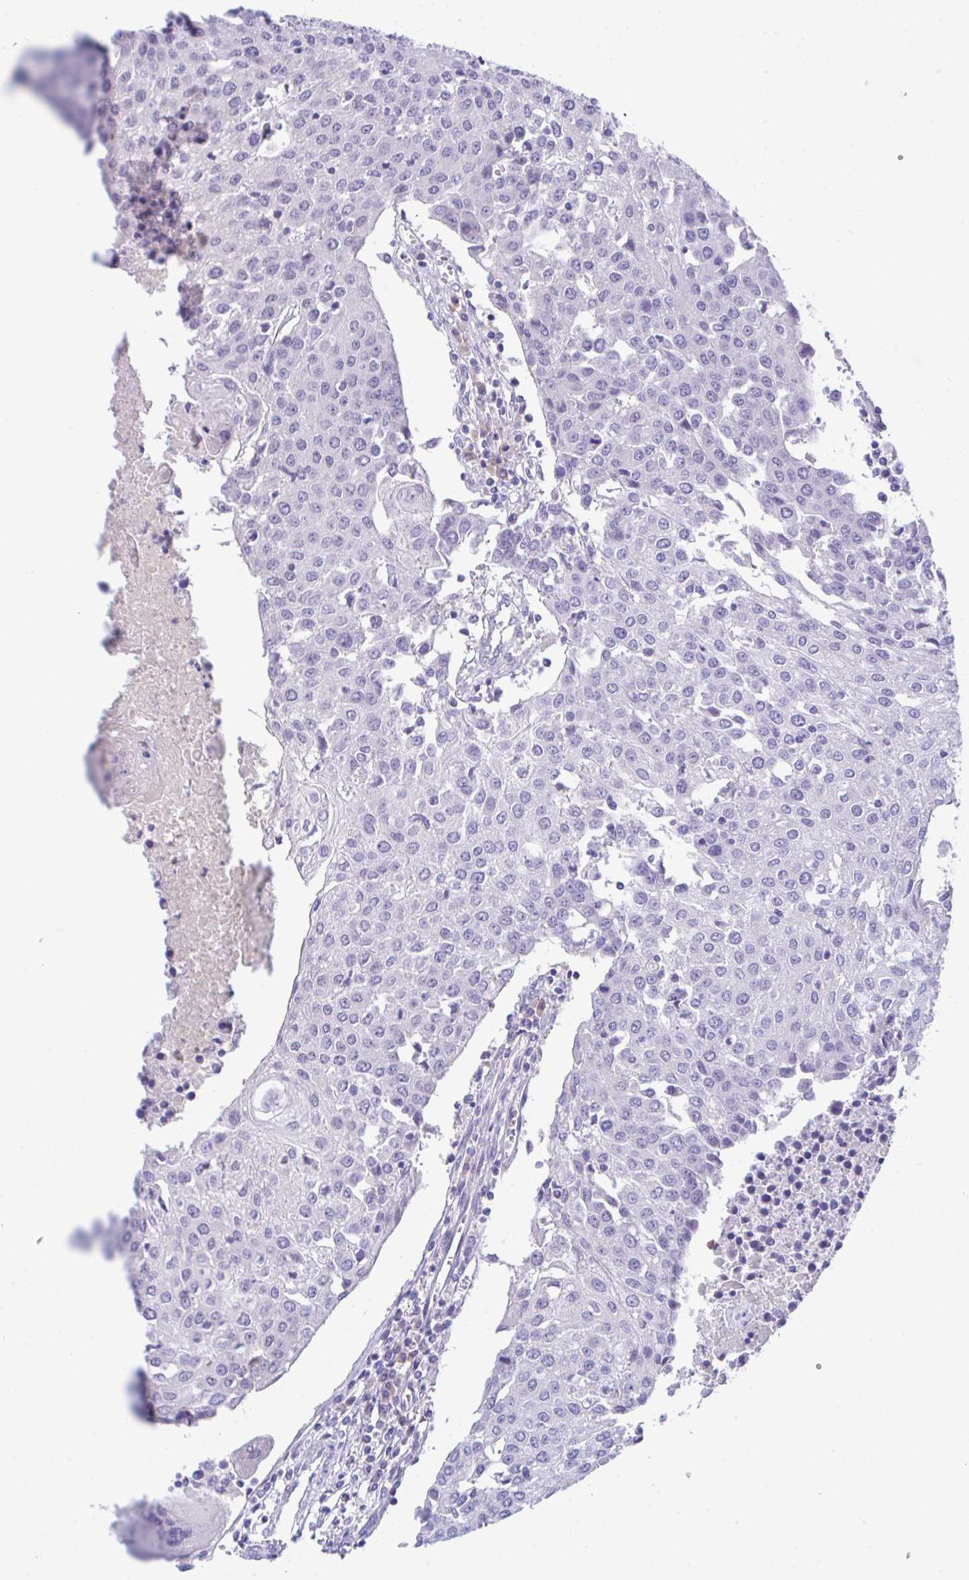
{"staining": {"intensity": "negative", "quantity": "none", "location": "none"}, "tissue": "urothelial cancer", "cell_type": "Tumor cells", "image_type": "cancer", "snomed": [{"axis": "morphology", "description": "Urothelial carcinoma, High grade"}, {"axis": "topography", "description": "Urinary bladder"}], "caption": "The image displays no staining of tumor cells in urothelial carcinoma (high-grade).", "gene": "HOXB4", "patient": {"sex": "female", "age": 85}}